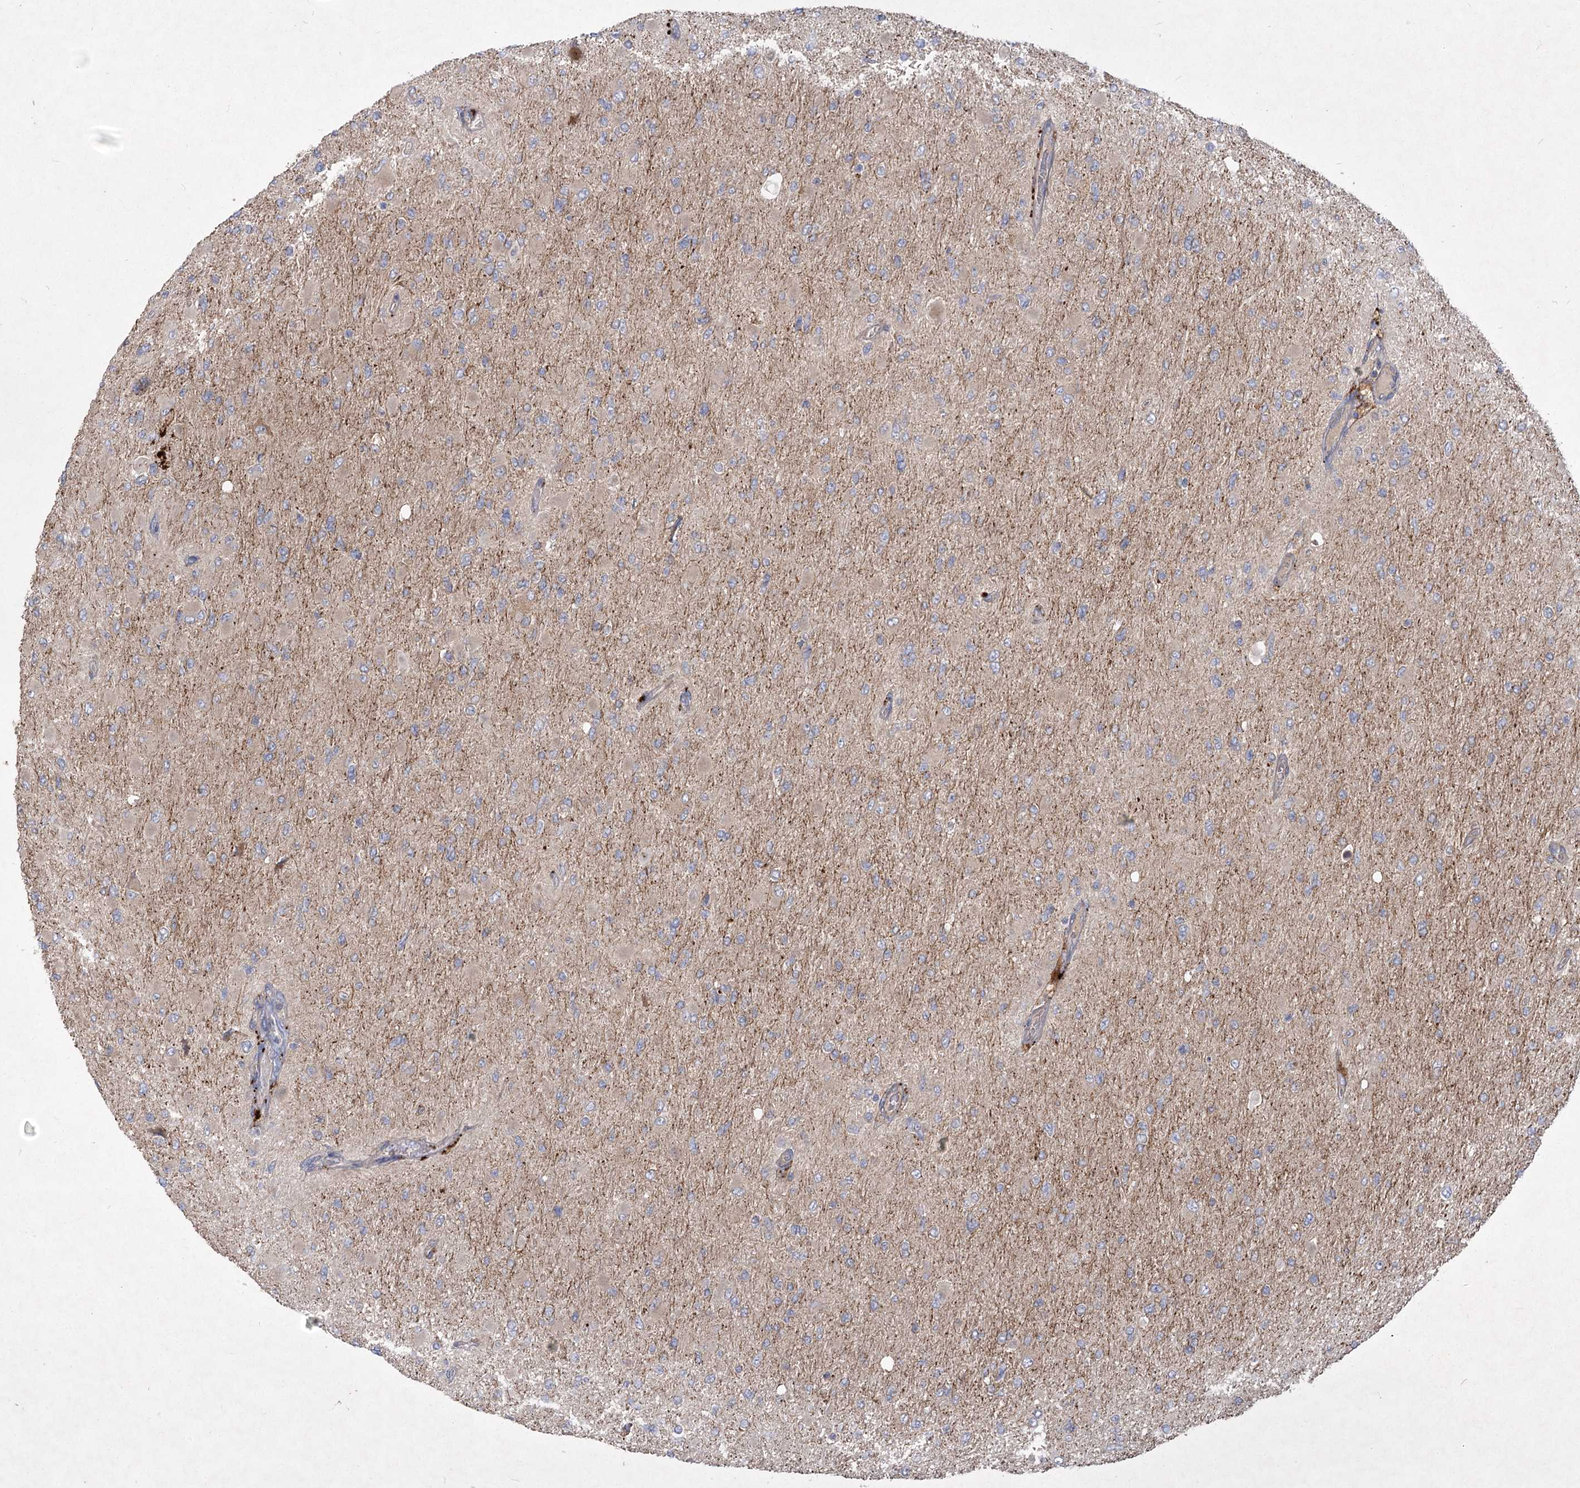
{"staining": {"intensity": "weak", "quantity": "25%-75%", "location": "cytoplasmic/membranous"}, "tissue": "glioma", "cell_type": "Tumor cells", "image_type": "cancer", "snomed": [{"axis": "morphology", "description": "Glioma, malignant, High grade"}, {"axis": "topography", "description": "Cerebral cortex"}], "caption": "DAB (3,3'-diaminobenzidine) immunohistochemical staining of high-grade glioma (malignant) exhibits weak cytoplasmic/membranous protein expression in approximately 25%-75% of tumor cells.", "gene": "RIN2", "patient": {"sex": "female", "age": 36}}